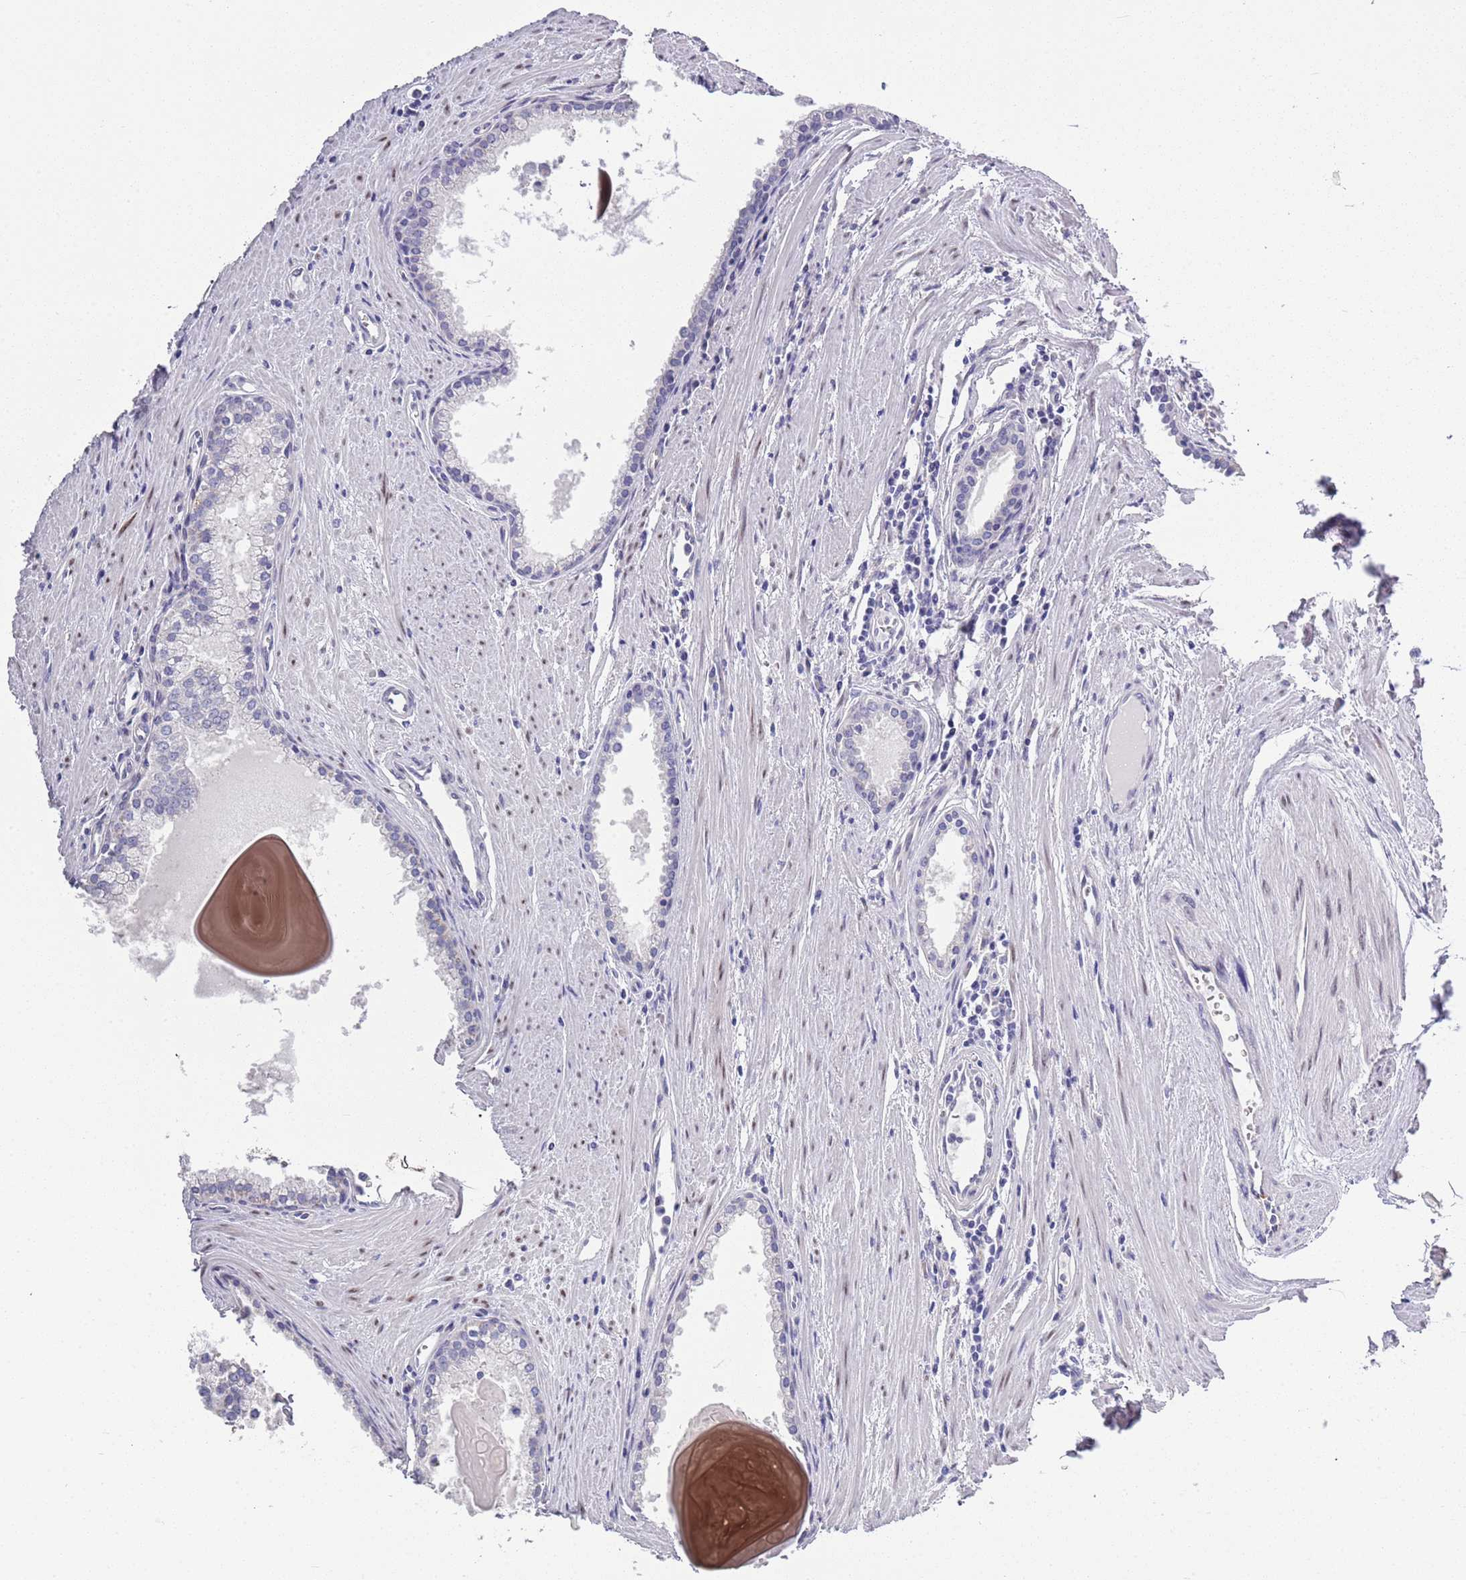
{"staining": {"intensity": "negative", "quantity": "none", "location": "none"}, "tissue": "prostate cancer", "cell_type": "Tumor cells", "image_type": "cancer", "snomed": [{"axis": "morphology", "description": "Adenocarcinoma, High grade"}, {"axis": "topography", "description": "Prostate"}], "caption": "Protein analysis of prostate cancer (high-grade adenocarcinoma) reveals no significant expression in tumor cells. The staining is performed using DAB brown chromogen with nuclei counter-stained in using hematoxylin.", "gene": "BRMS1L", "patient": {"sex": "male", "age": 68}}